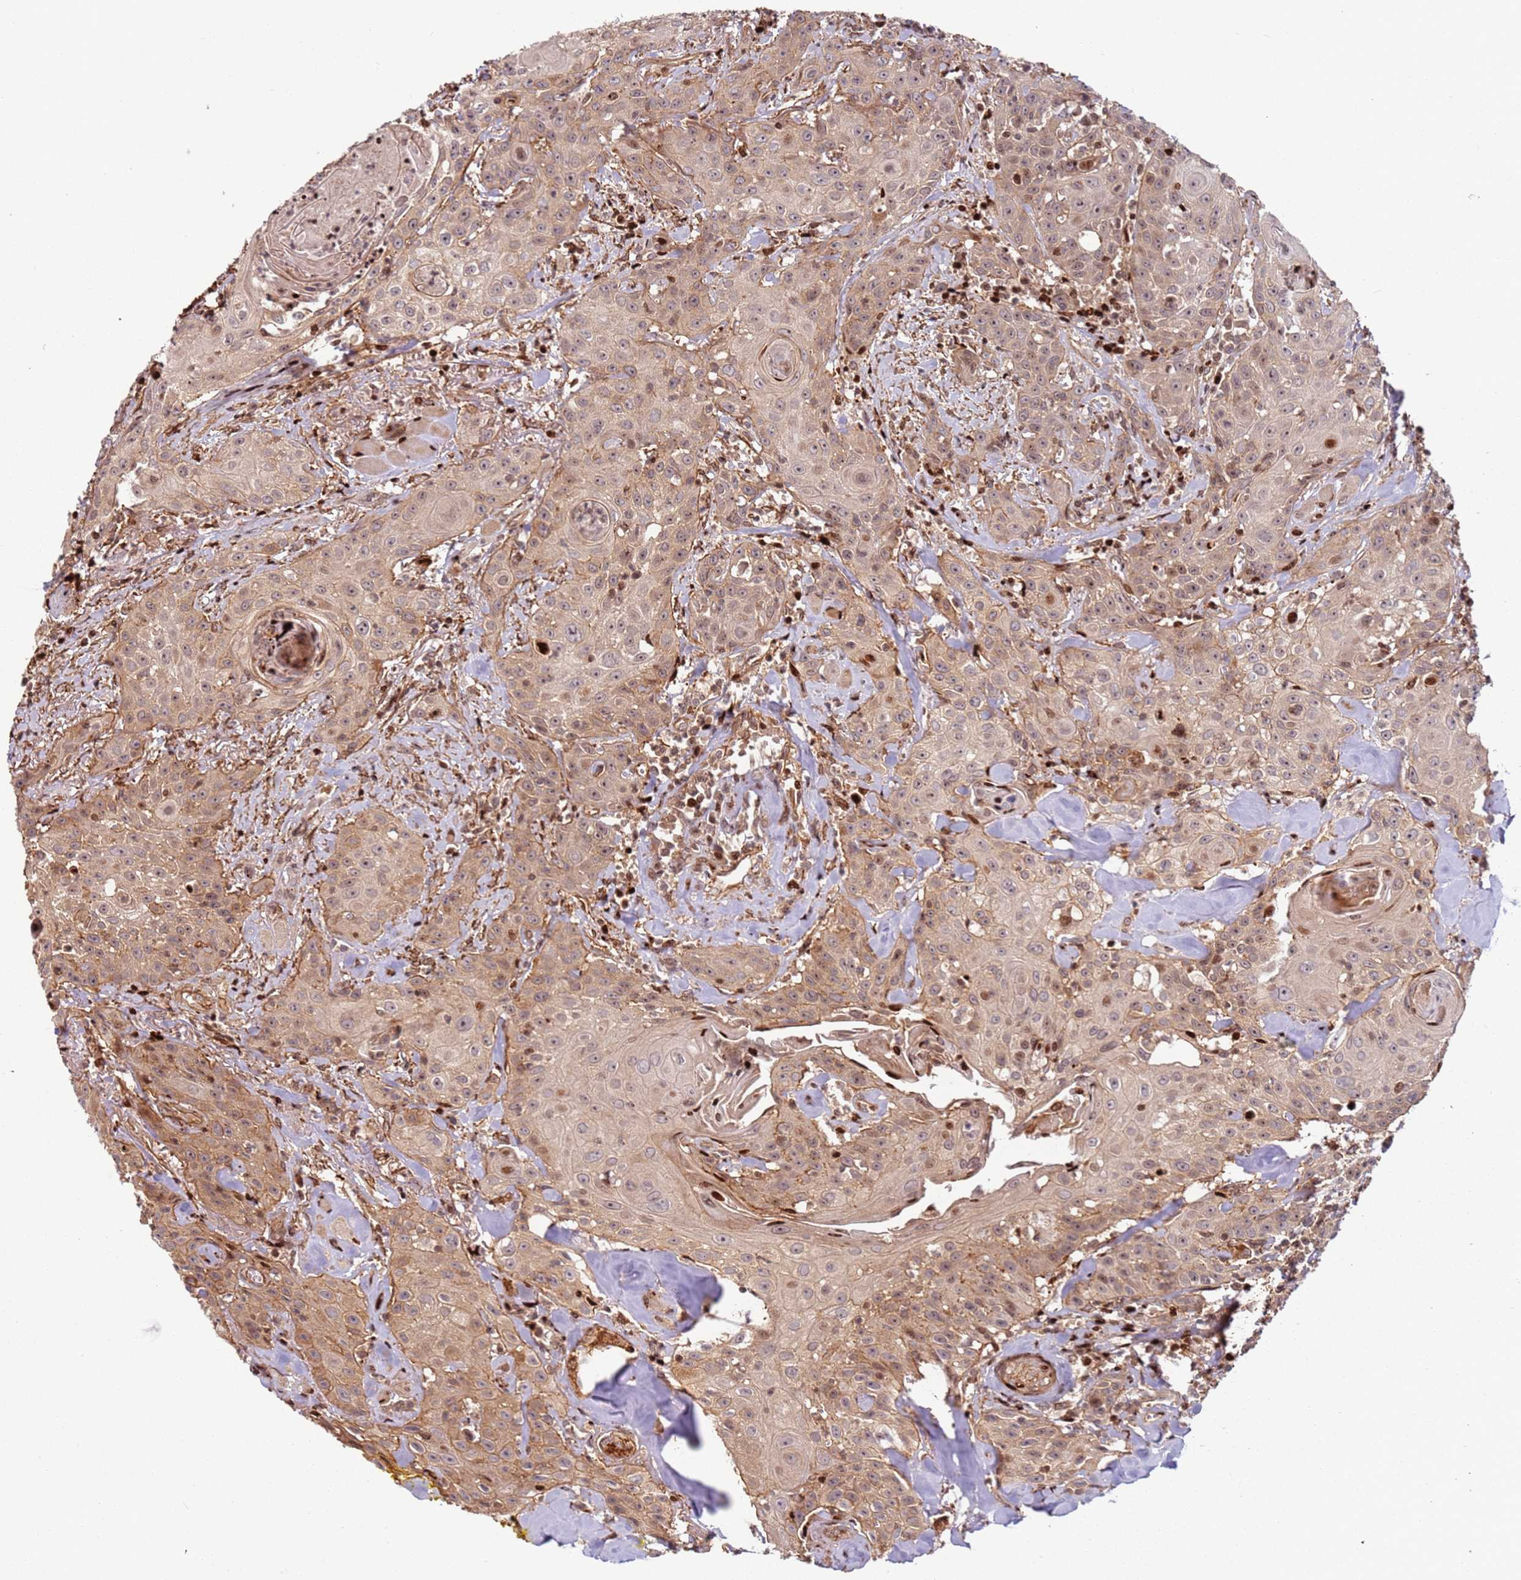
{"staining": {"intensity": "weak", "quantity": ">75%", "location": "cytoplasmic/membranous"}, "tissue": "head and neck cancer", "cell_type": "Tumor cells", "image_type": "cancer", "snomed": [{"axis": "morphology", "description": "Squamous cell carcinoma, NOS"}, {"axis": "topography", "description": "Oral tissue"}, {"axis": "topography", "description": "Head-Neck"}], "caption": "IHC histopathology image of head and neck cancer (squamous cell carcinoma) stained for a protein (brown), which shows low levels of weak cytoplasmic/membranous positivity in approximately >75% of tumor cells.", "gene": "TMEM233", "patient": {"sex": "female", "age": 82}}